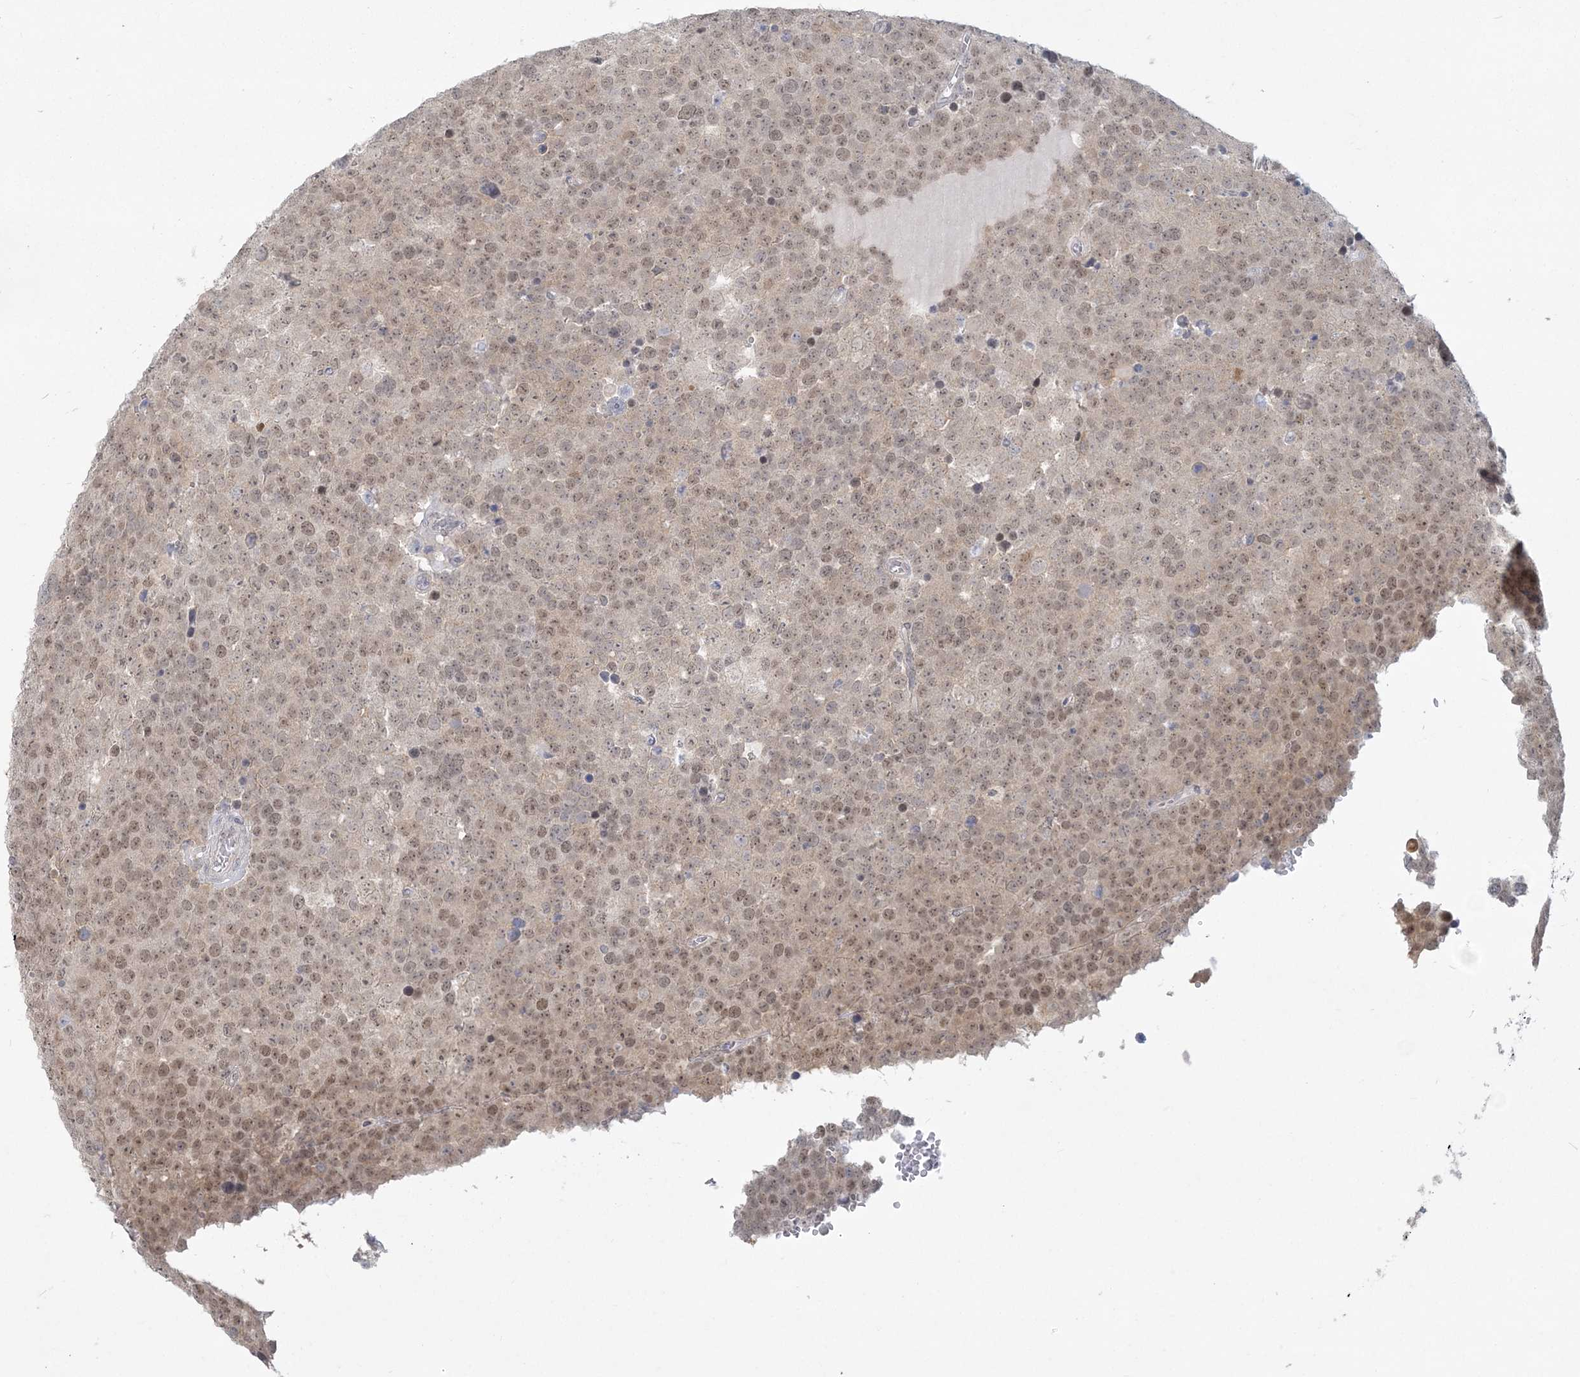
{"staining": {"intensity": "moderate", "quantity": ">75%", "location": "nuclear"}, "tissue": "testis cancer", "cell_type": "Tumor cells", "image_type": "cancer", "snomed": [{"axis": "morphology", "description": "Seminoma, NOS"}, {"axis": "topography", "description": "Testis"}], "caption": "High-power microscopy captured an IHC image of testis cancer, revealing moderate nuclear staining in approximately >75% of tumor cells.", "gene": "ANKS1A", "patient": {"sex": "male", "age": 71}}